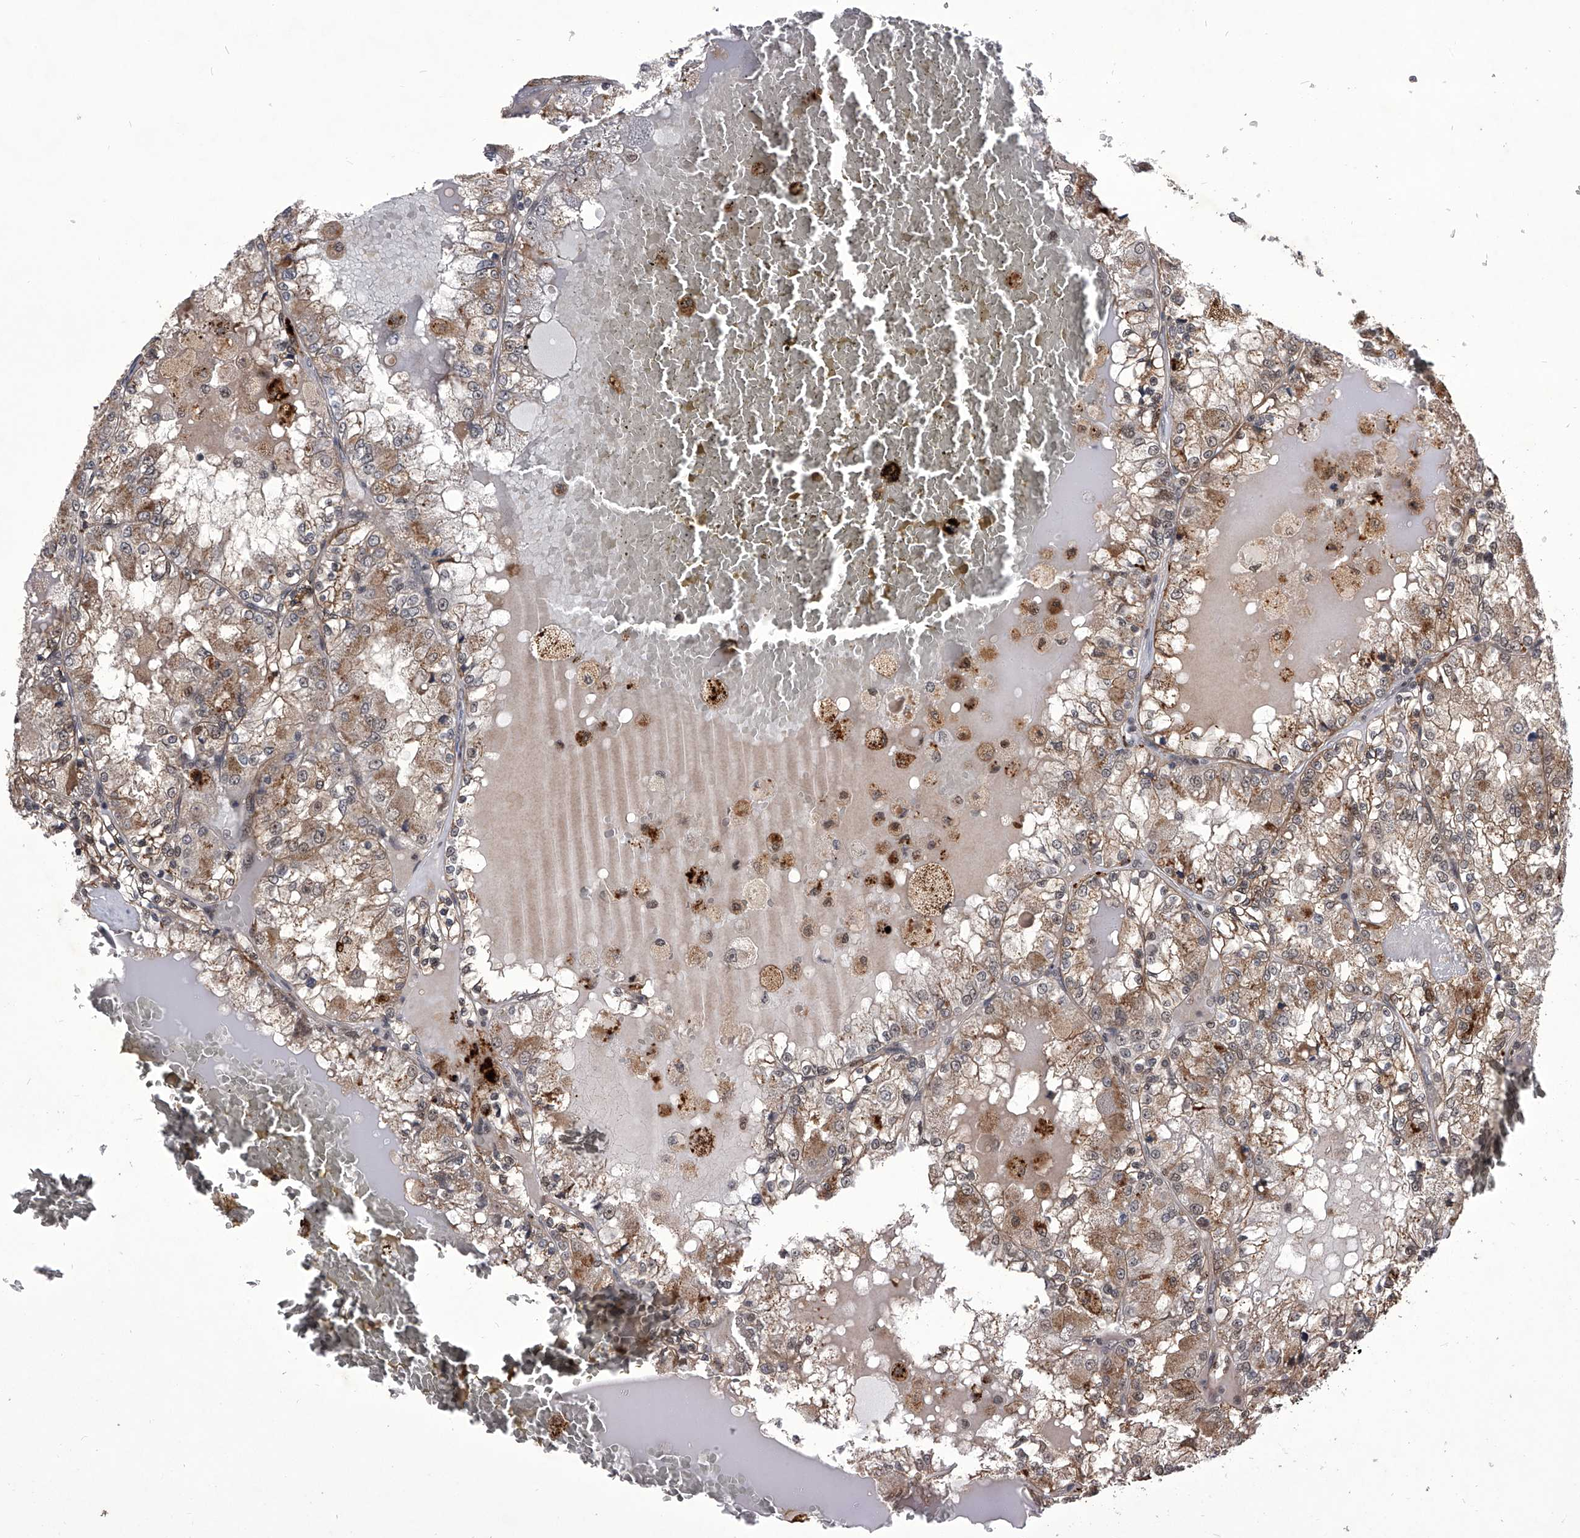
{"staining": {"intensity": "moderate", "quantity": ">75%", "location": "cytoplasmic/membranous,nuclear"}, "tissue": "renal cancer", "cell_type": "Tumor cells", "image_type": "cancer", "snomed": [{"axis": "morphology", "description": "Adenocarcinoma, NOS"}, {"axis": "topography", "description": "Kidney"}], "caption": "Tumor cells reveal medium levels of moderate cytoplasmic/membranous and nuclear staining in about >75% of cells in renal adenocarcinoma.", "gene": "CMTR1", "patient": {"sex": "female", "age": 56}}